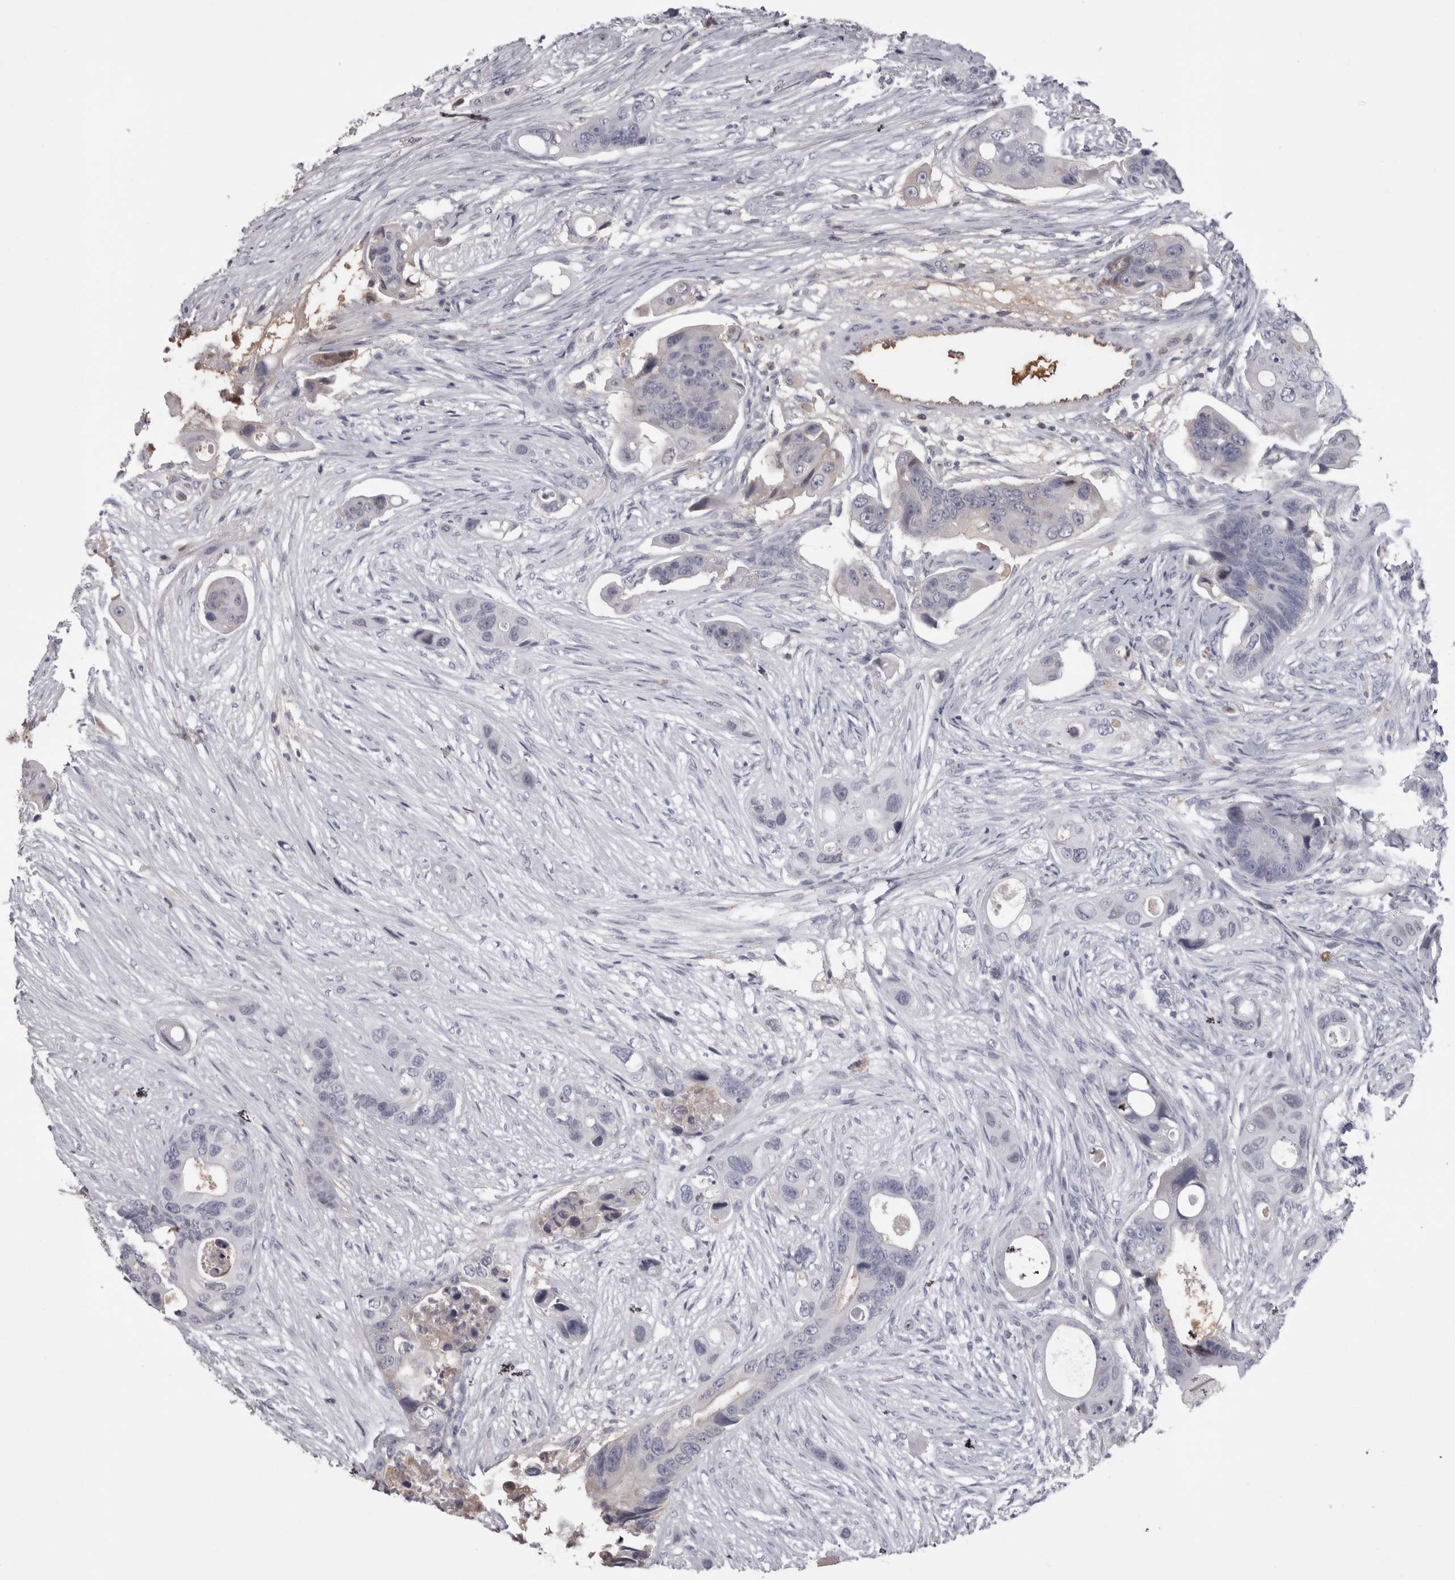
{"staining": {"intensity": "negative", "quantity": "none", "location": "none"}, "tissue": "colorectal cancer", "cell_type": "Tumor cells", "image_type": "cancer", "snomed": [{"axis": "morphology", "description": "Adenocarcinoma, NOS"}, {"axis": "topography", "description": "Colon"}], "caption": "A histopathology image of colorectal adenocarcinoma stained for a protein shows no brown staining in tumor cells.", "gene": "SAA4", "patient": {"sex": "female", "age": 57}}